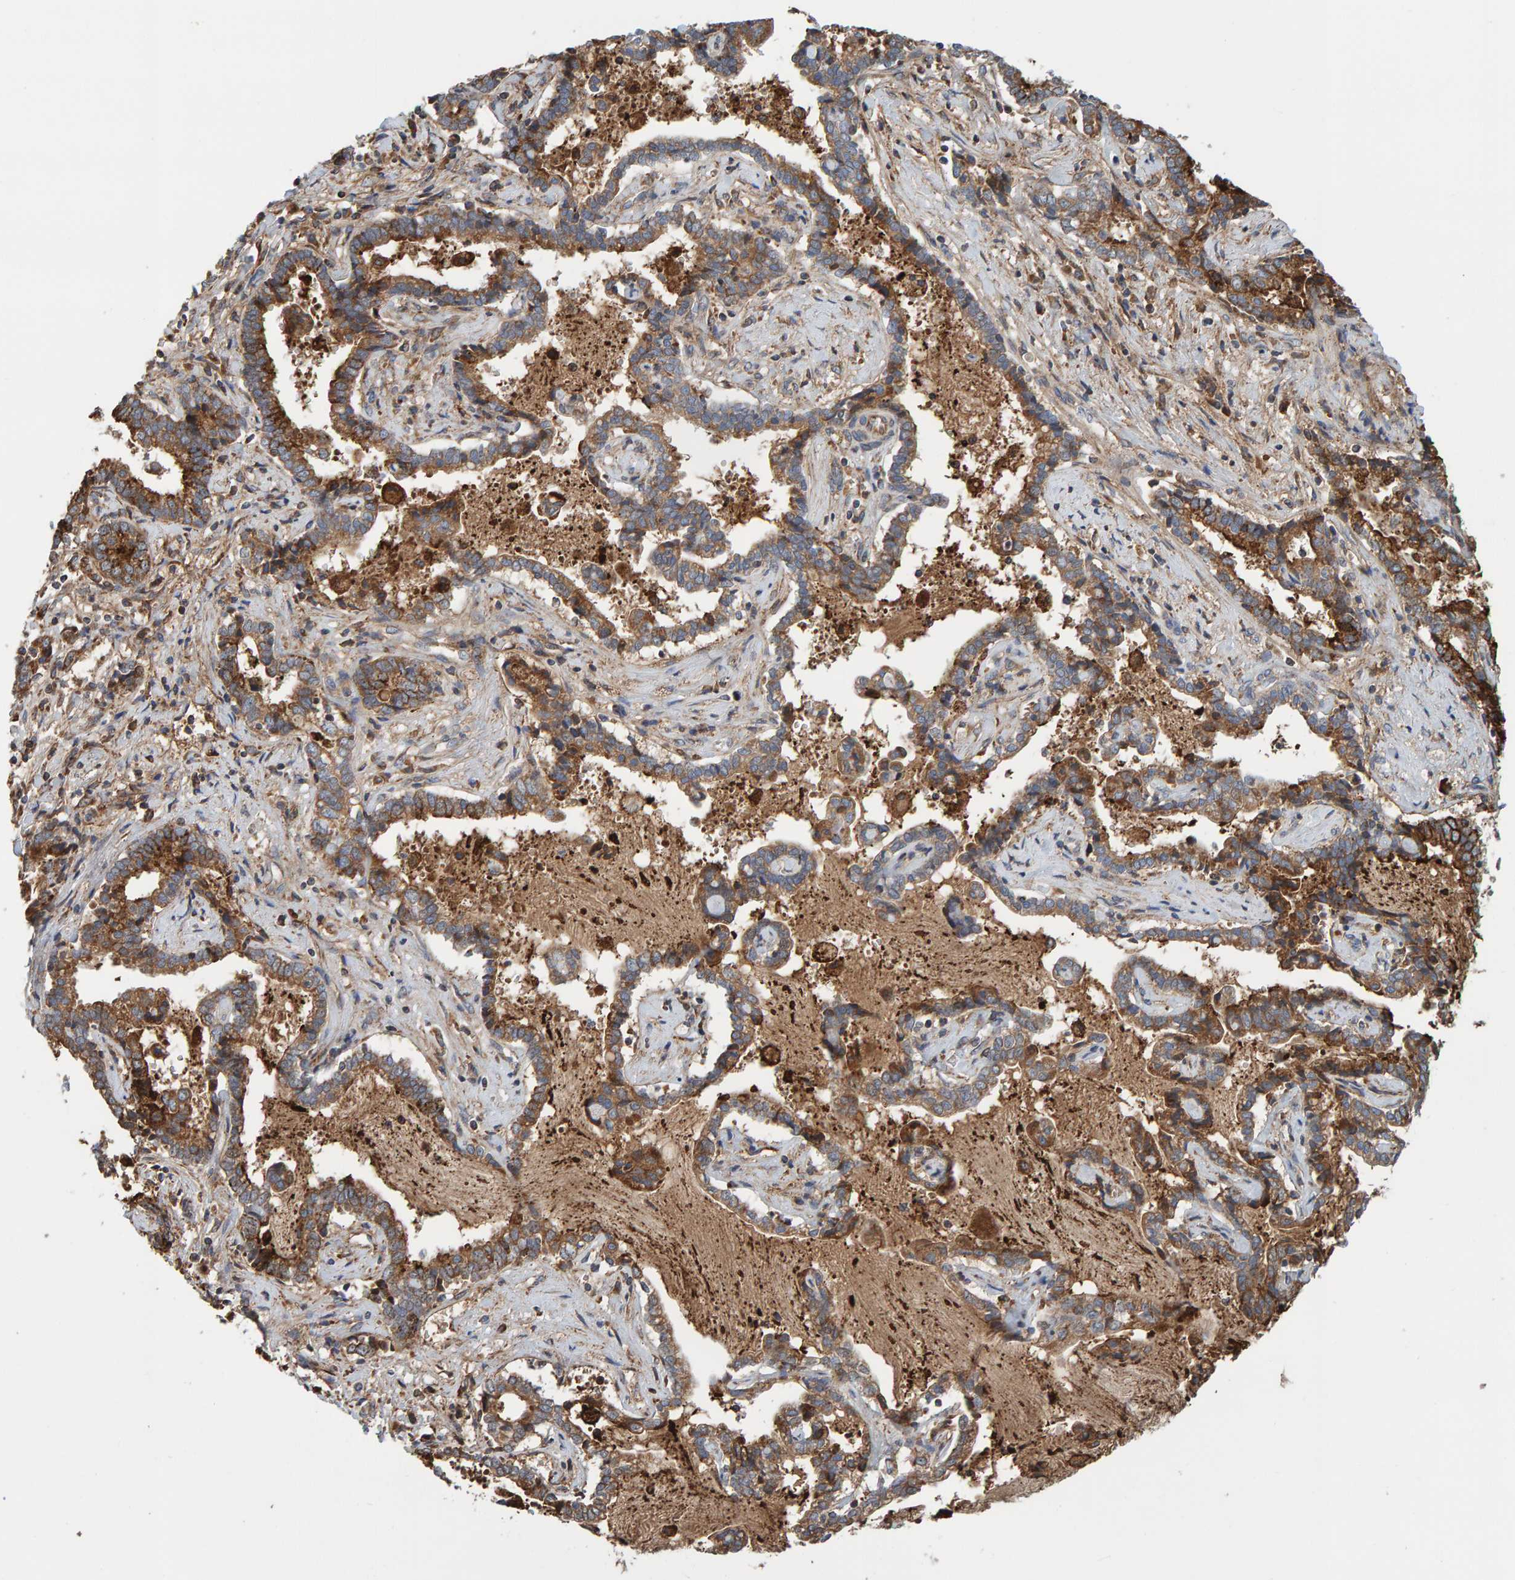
{"staining": {"intensity": "moderate", "quantity": ">75%", "location": "cytoplasmic/membranous"}, "tissue": "liver cancer", "cell_type": "Tumor cells", "image_type": "cancer", "snomed": [{"axis": "morphology", "description": "Cholangiocarcinoma"}, {"axis": "topography", "description": "Liver"}], "caption": "Liver cholangiocarcinoma was stained to show a protein in brown. There is medium levels of moderate cytoplasmic/membranous staining in about >75% of tumor cells.", "gene": "MRPL45", "patient": {"sex": "male", "age": 57}}